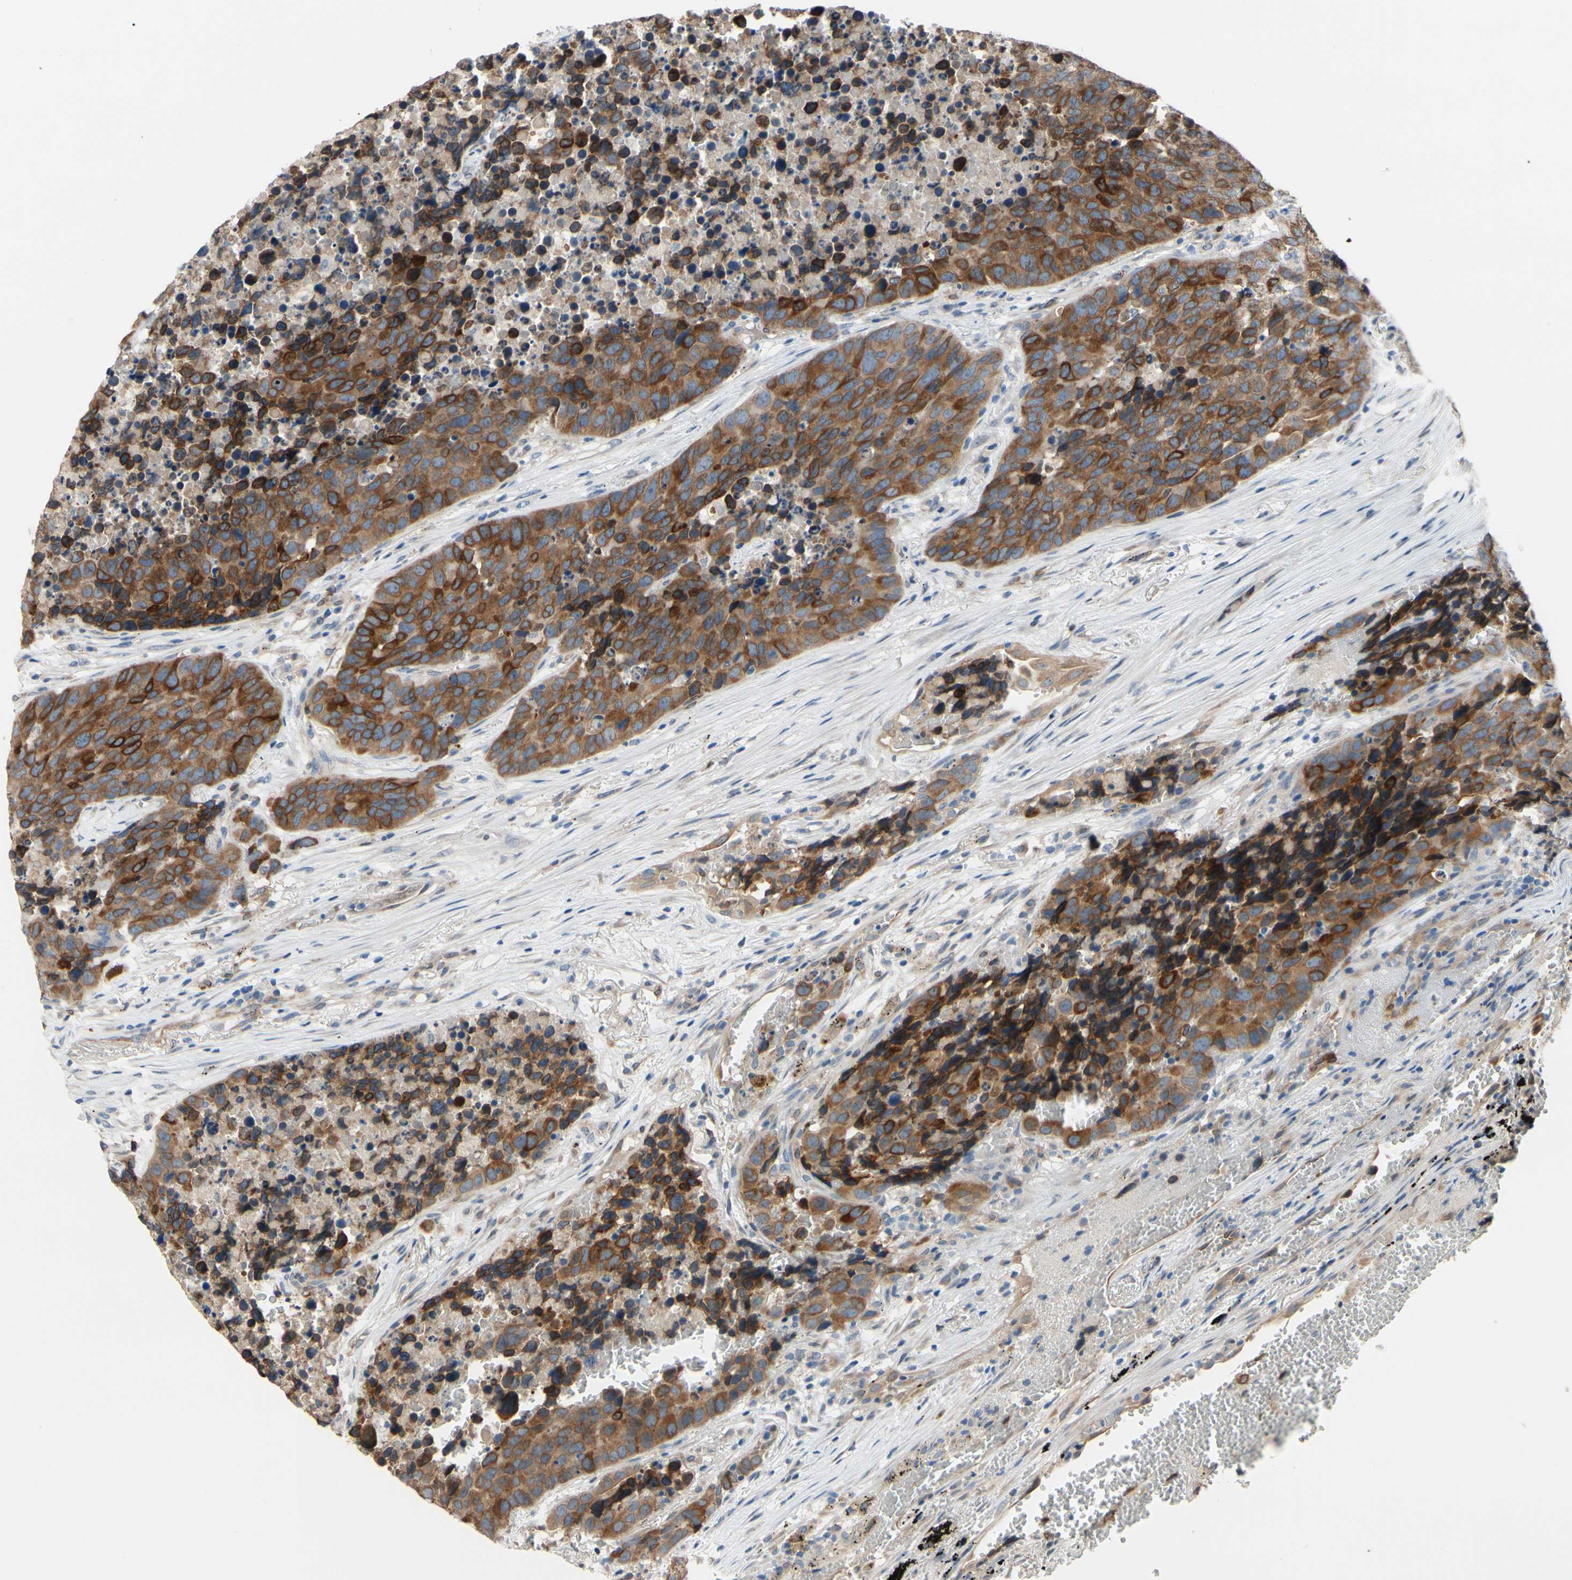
{"staining": {"intensity": "strong", "quantity": ">75%", "location": "cytoplasmic/membranous"}, "tissue": "carcinoid", "cell_type": "Tumor cells", "image_type": "cancer", "snomed": [{"axis": "morphology", "description": "Carcinoid, malignant, NOS"}, {"axis": "topography", "description": "Lung"}], "caption": "Immunohistochemistry (DAB (3,3'-diaminobenzidine)) staining of human carcinoid (malignant) demonstrates strong cytoplasmic/membranous protein positivity in about >75% of tumor cells.", "gene": "PRXL2A", "patient": {"sex": "male", "age": 60}}